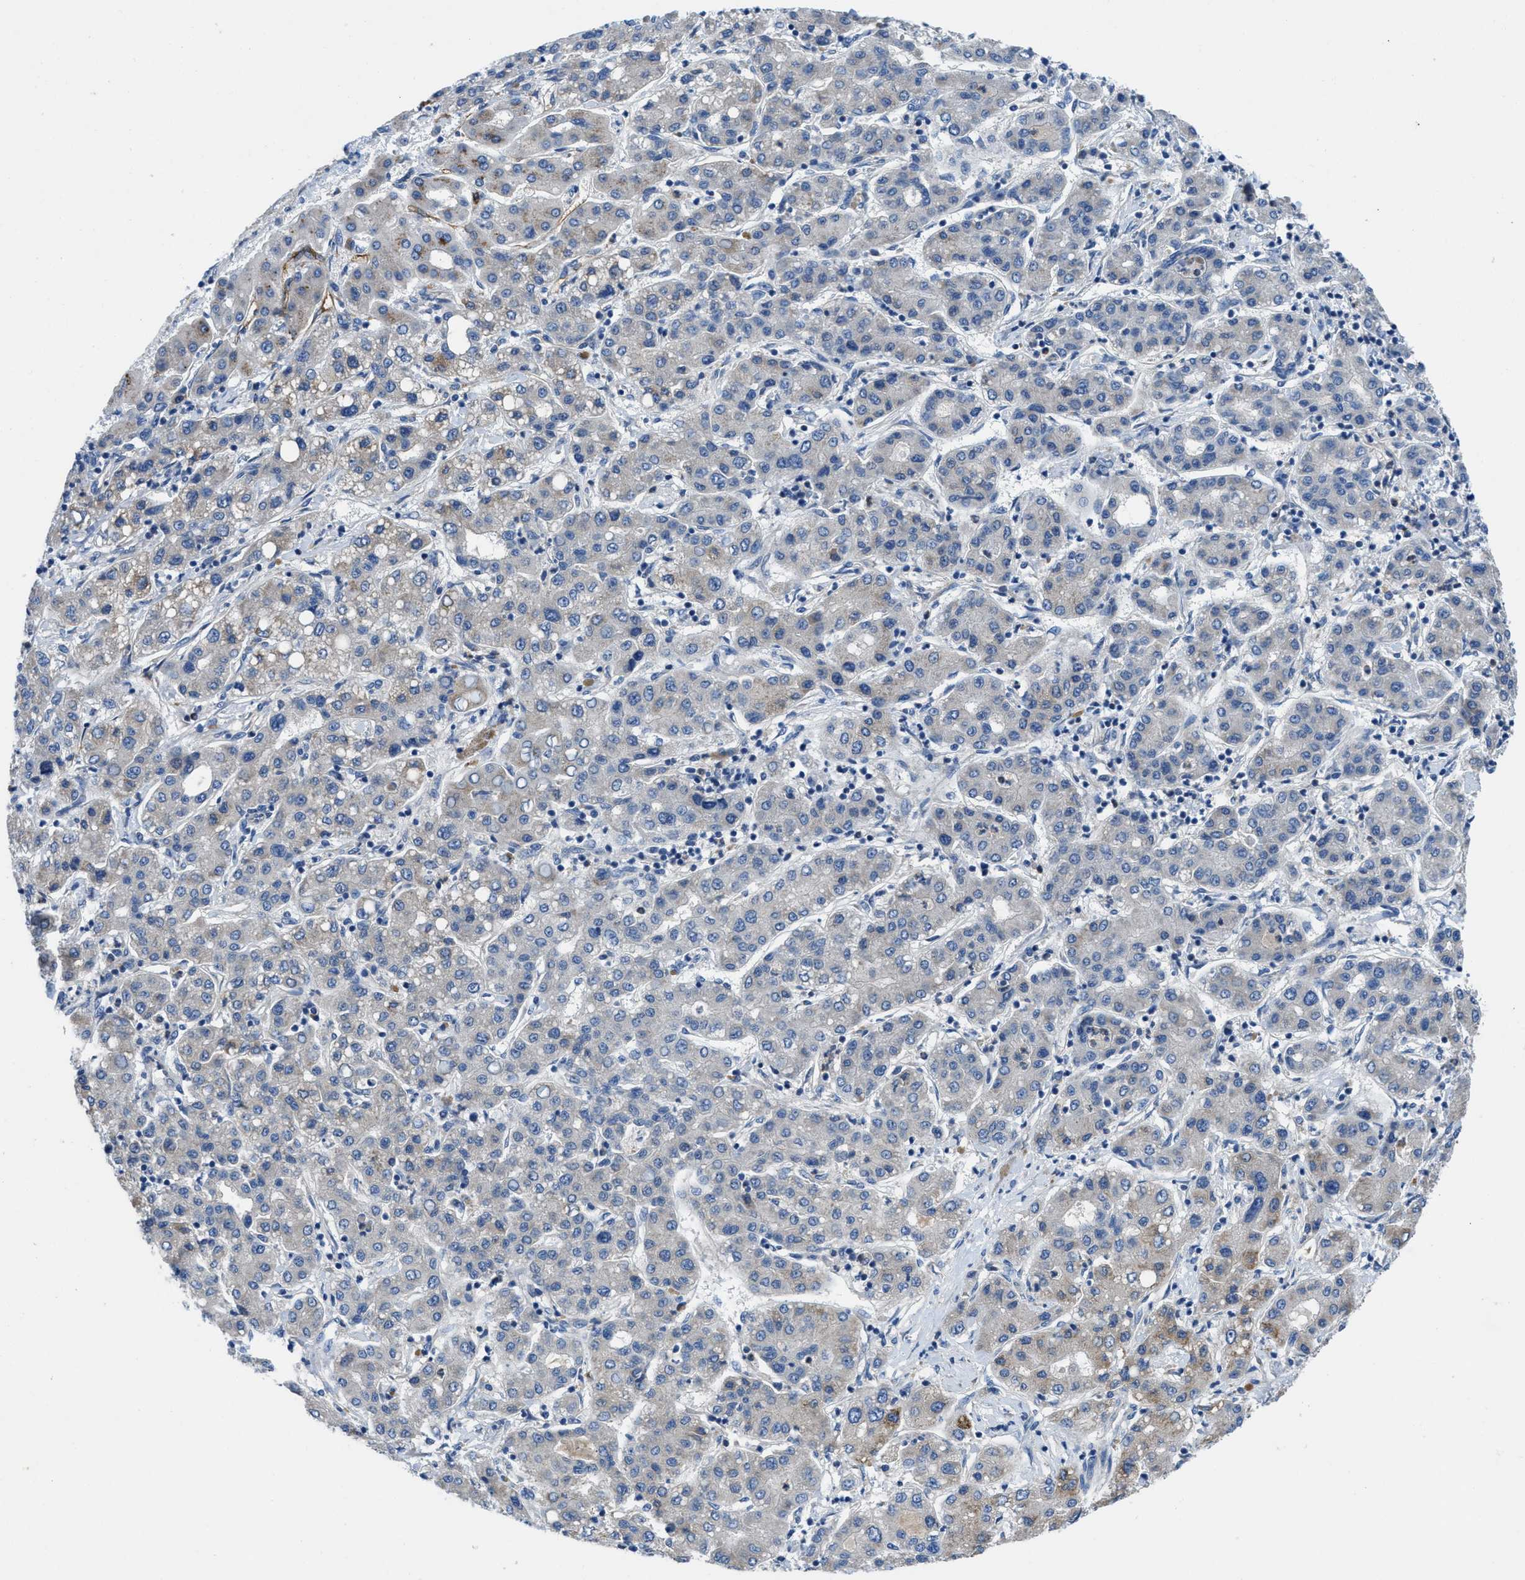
{"staining": {"intensity": "weak", "quantity": "<25%", "location": "cytoplasmic/membranous,nuclear"}, "tissue": "liver cancer", "cell_type": "Tumor cells", "image_type": "cancer", "snomed": [{"axis": "morphology", "description": "Carcinoma, Hepatocellular, NOS"}, {"axis": "topography", "description": "Liver"}], "caption": "A high-resolution micrograph shows IHC staining of liver cancer, which demonstrates no significant positivity in tumor cells.", "gene": "PGR", "patient": {"sex": "male", "age": 65}}